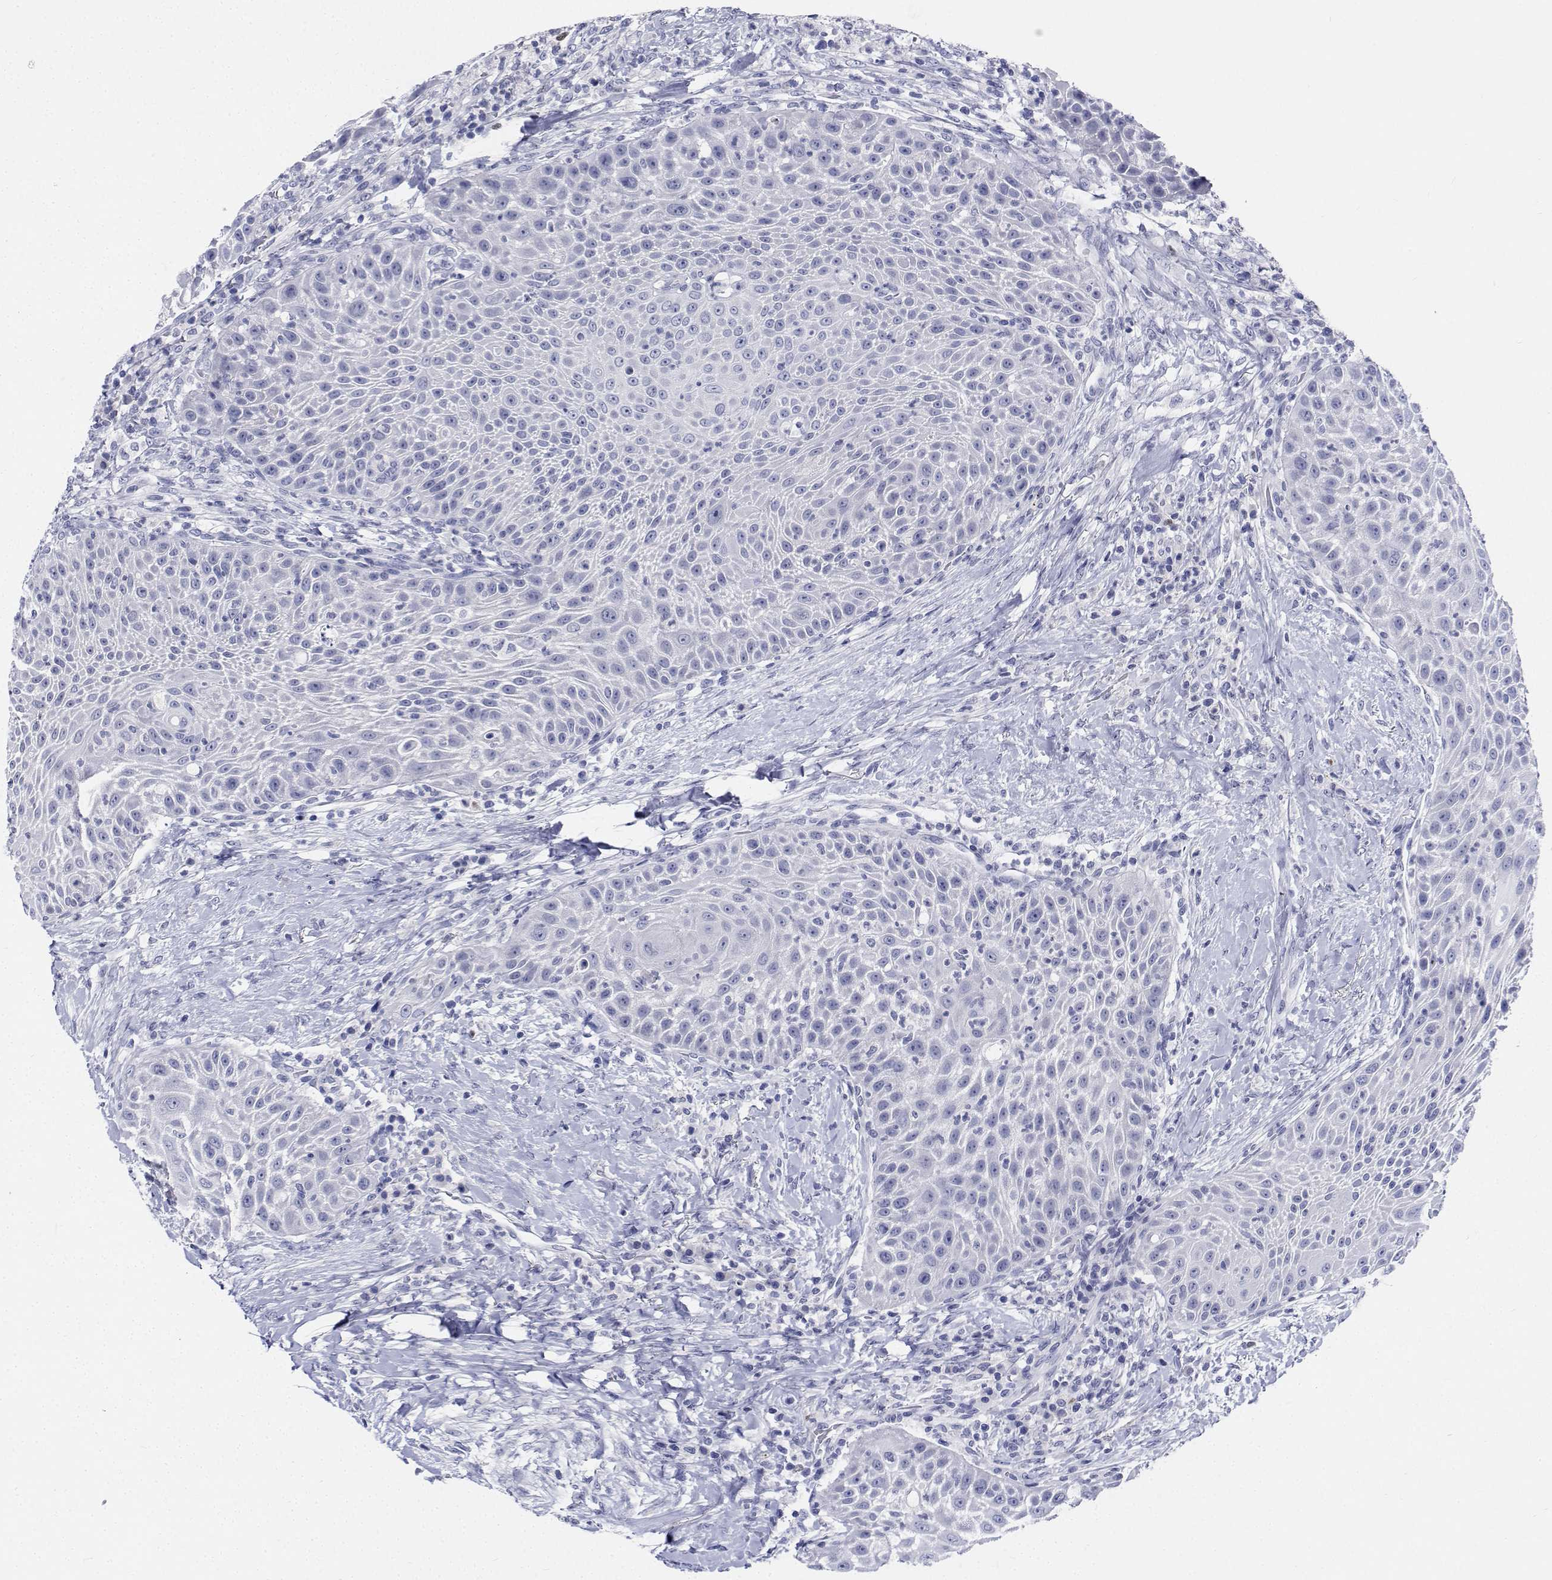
{"staining": {"intensity": "negative", "quantity": "none", "location": "none"}, "tissue": "head and neck cancer", "cell_type": "Tumor cells", "image_type": "cancer", "snomed": [{"axis": "morphology", "description": "Squamous cell carcinoma, NOS"}, {"axis": "topography", "description": "Head-Neck"}], "caption": "Head and neck cancer was stained to show a protein in brown. There is no significant expression in tumor cells.", "gene": "PLXNA4", "patient": {"sex": "male", "age": 69}}